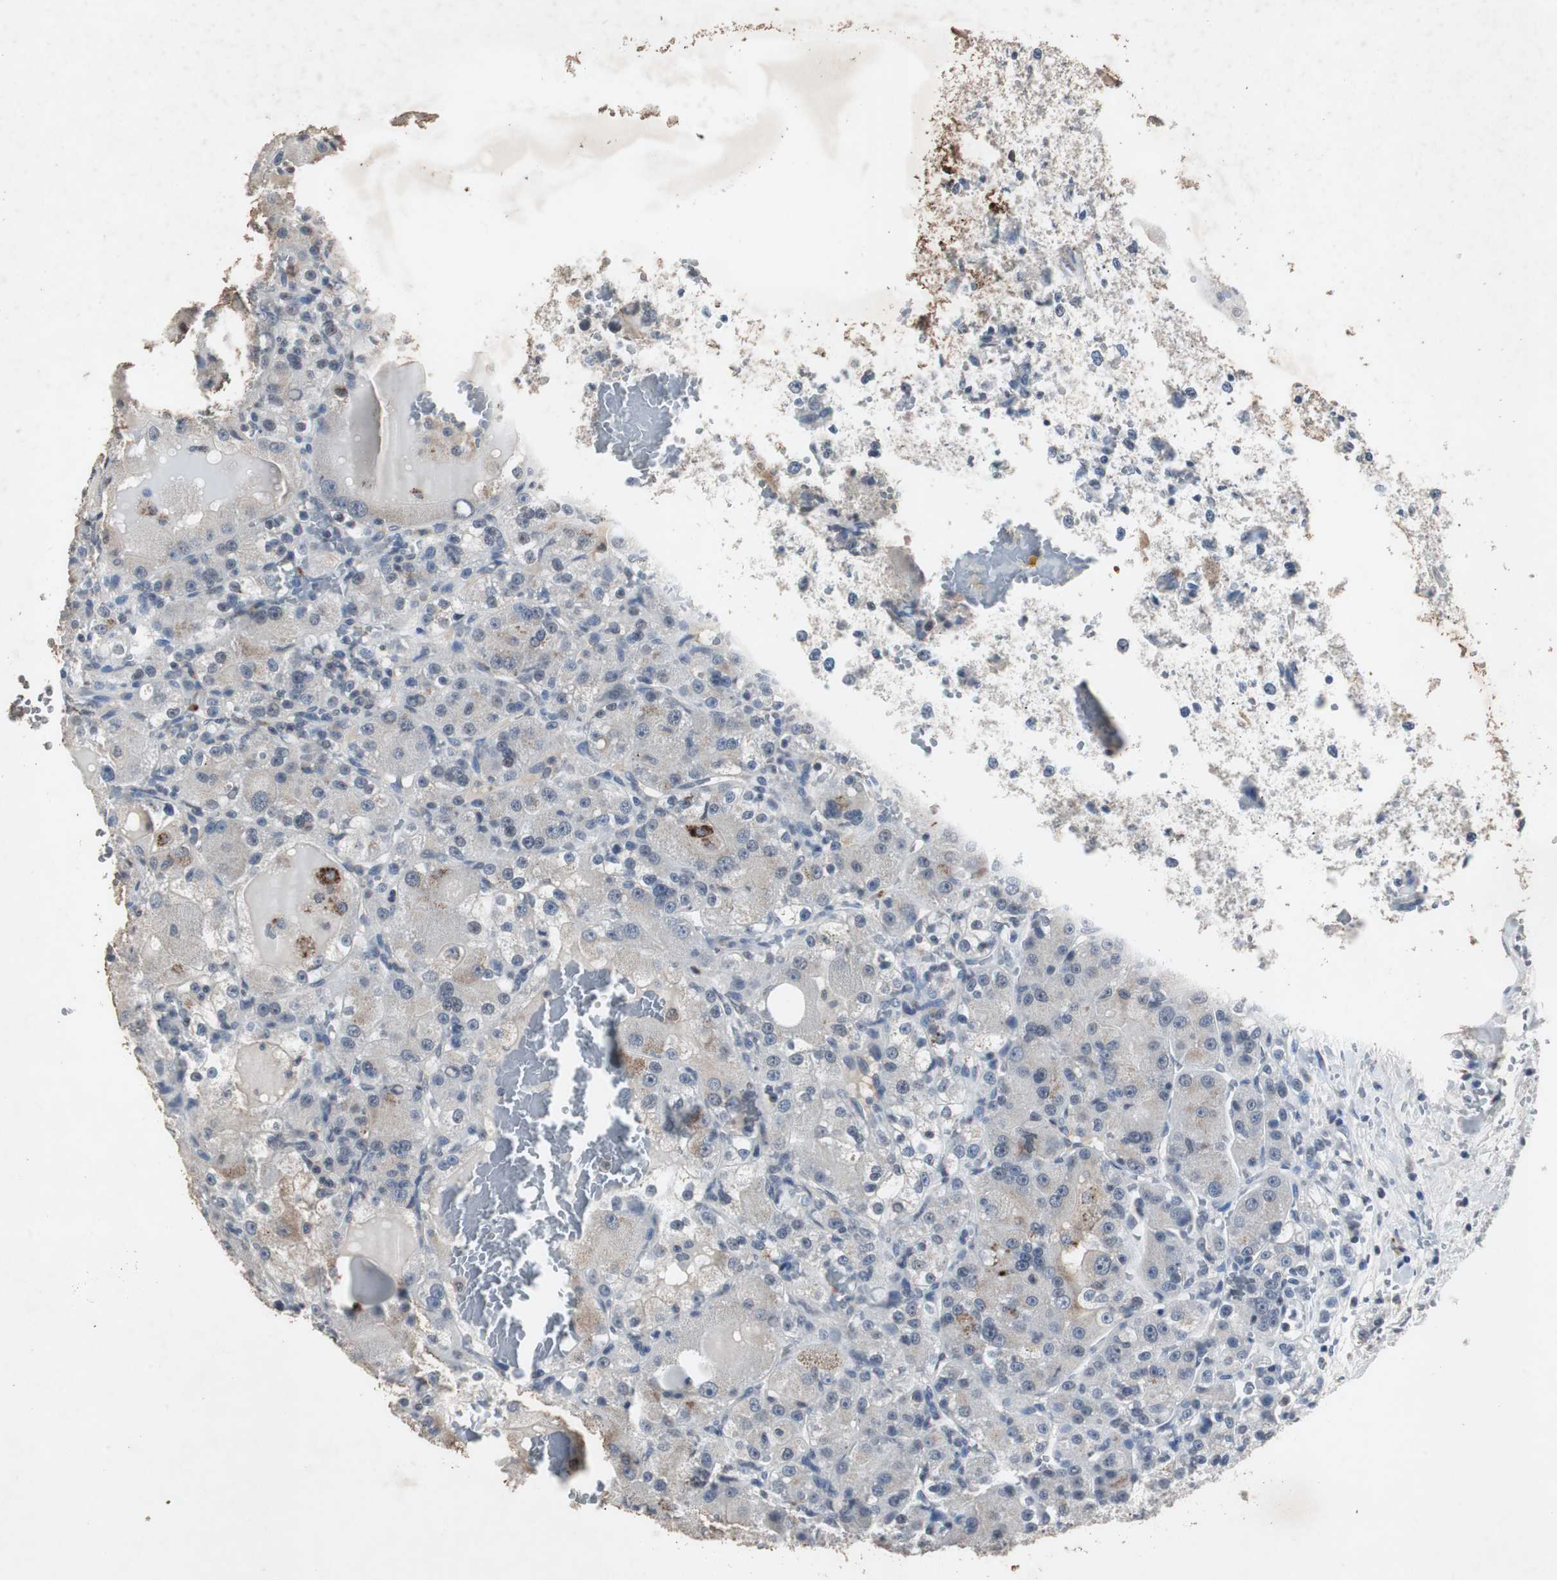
{"staining": {"intensity": "moderate", "quantity": "<25%", "location": "cytoplasmic/membranous"}, "tissue": "renal cancer", "cell_type": "Tumor cells", "image_type": "cancer", "snomed": [{"axis": "morphology", "description": "Normal tissue, NOS"}, {"axis": "morphology", "description": "Adenocarcinoma, NOS"}, {"axis": "topography", "description": "Kidney"}], "caption": "Immunohistochemical staining of human renal cancer (adenocarcinoma) exhibits low levels of moderate cytoplasmic/membranous expression in approximately <25% of tumor cells.", "gene": "ADNP2", "patient": {"sex": "male", "age": 61}}